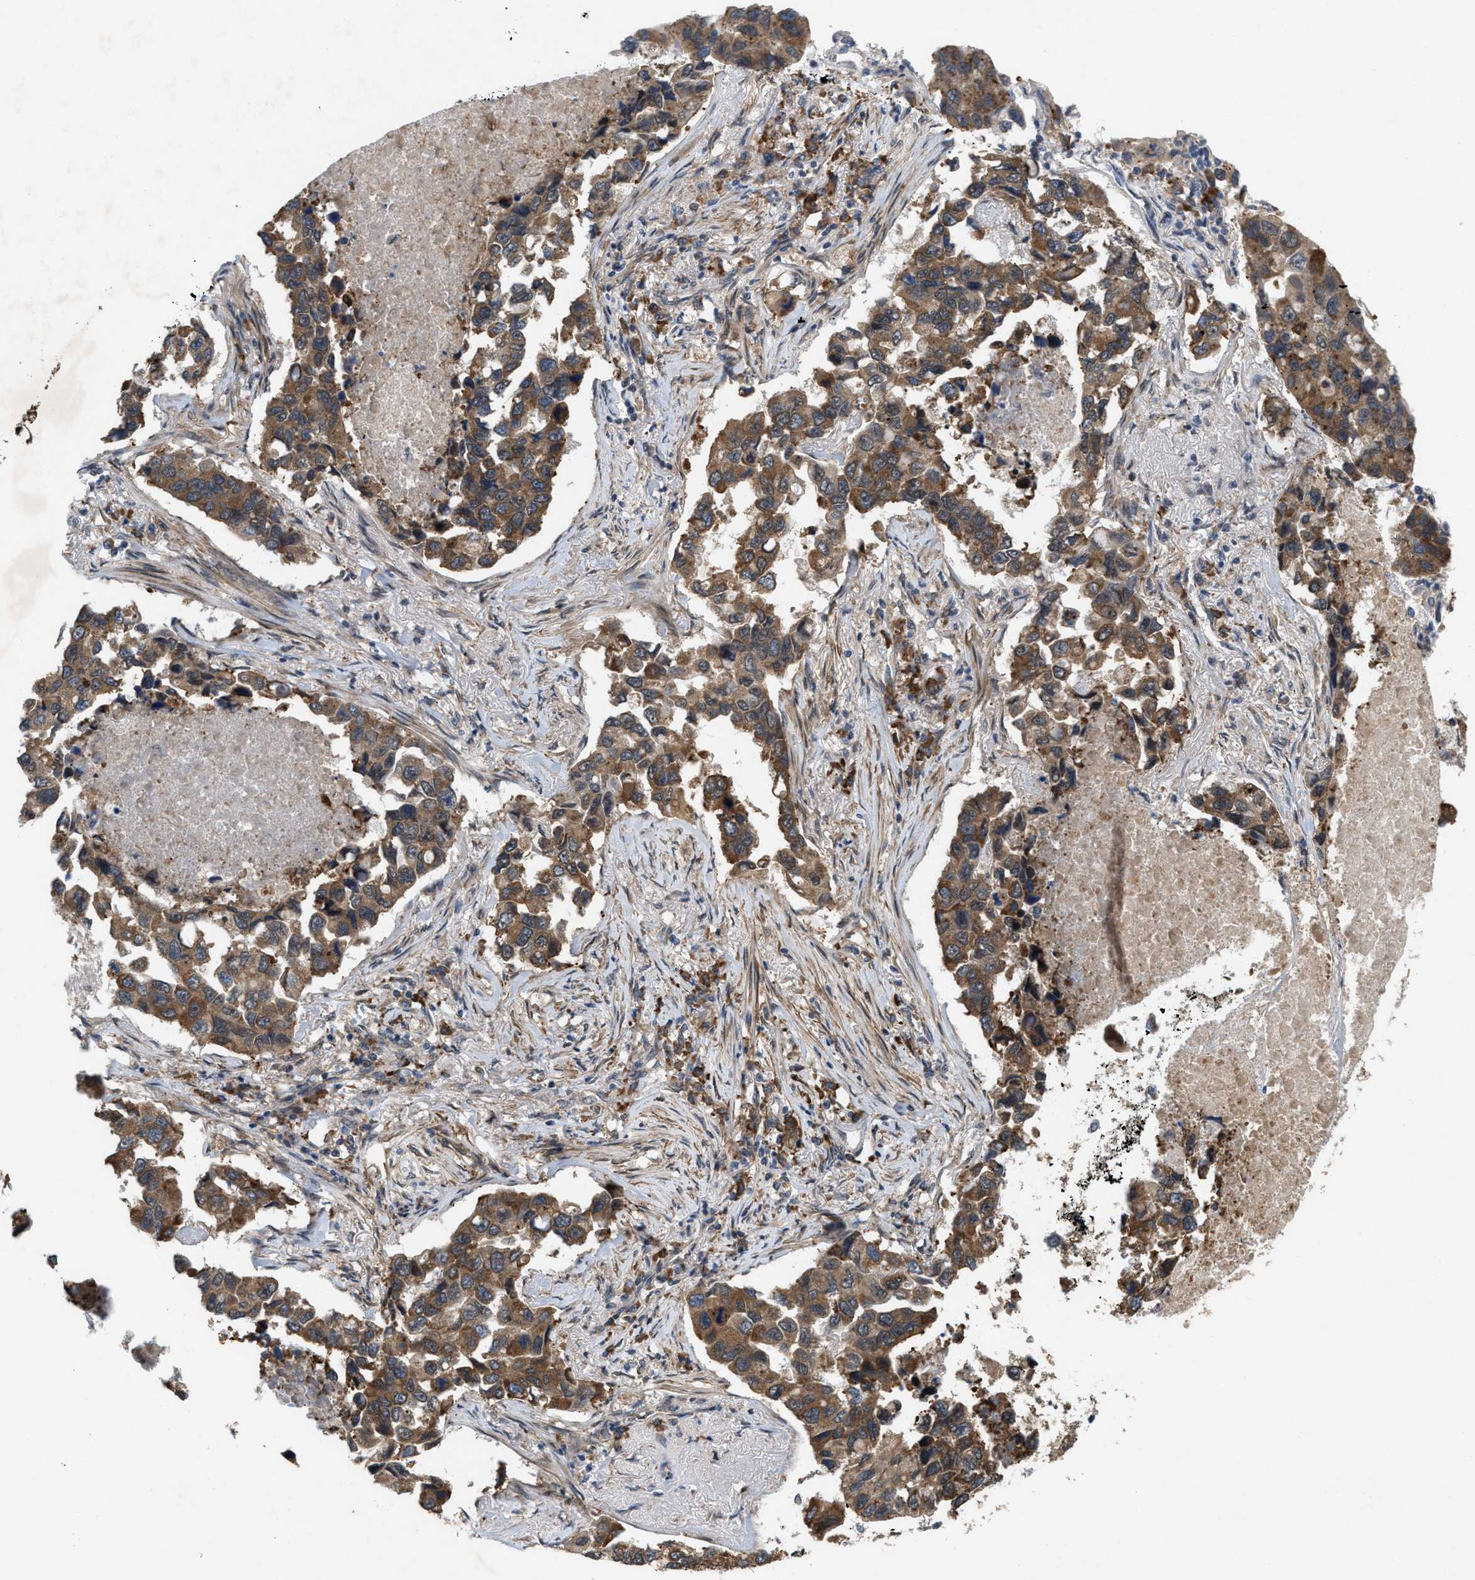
{"staining": {"intensity": "moderate", "quantity": ">75%", "location": "cytoplasmic/membranous"}, "tissue": "lung cancer", "cell_type": "Tumor cells", "image_type": "cancer", "snomed": [{"axis": "morphology", "description": "Adenocarcinoma, NOS"}, {"axis": "topography", "description": "Lung"}], "caption": "IHC staining of lung cancer, which displays medium levels of moderate cytoplasmic/membranous positivity in approximately >75% of tumor cells indicating moderate cytoplasmic/membranous protein expression. The staining was performed using DAB (3,3'-diaminobenzidine) (brown) for protein detection and nuclei were counterstained in hematoxylin (blue).", "gene": "MFSD6", "patient": {"sex": "male", "age": 64}}